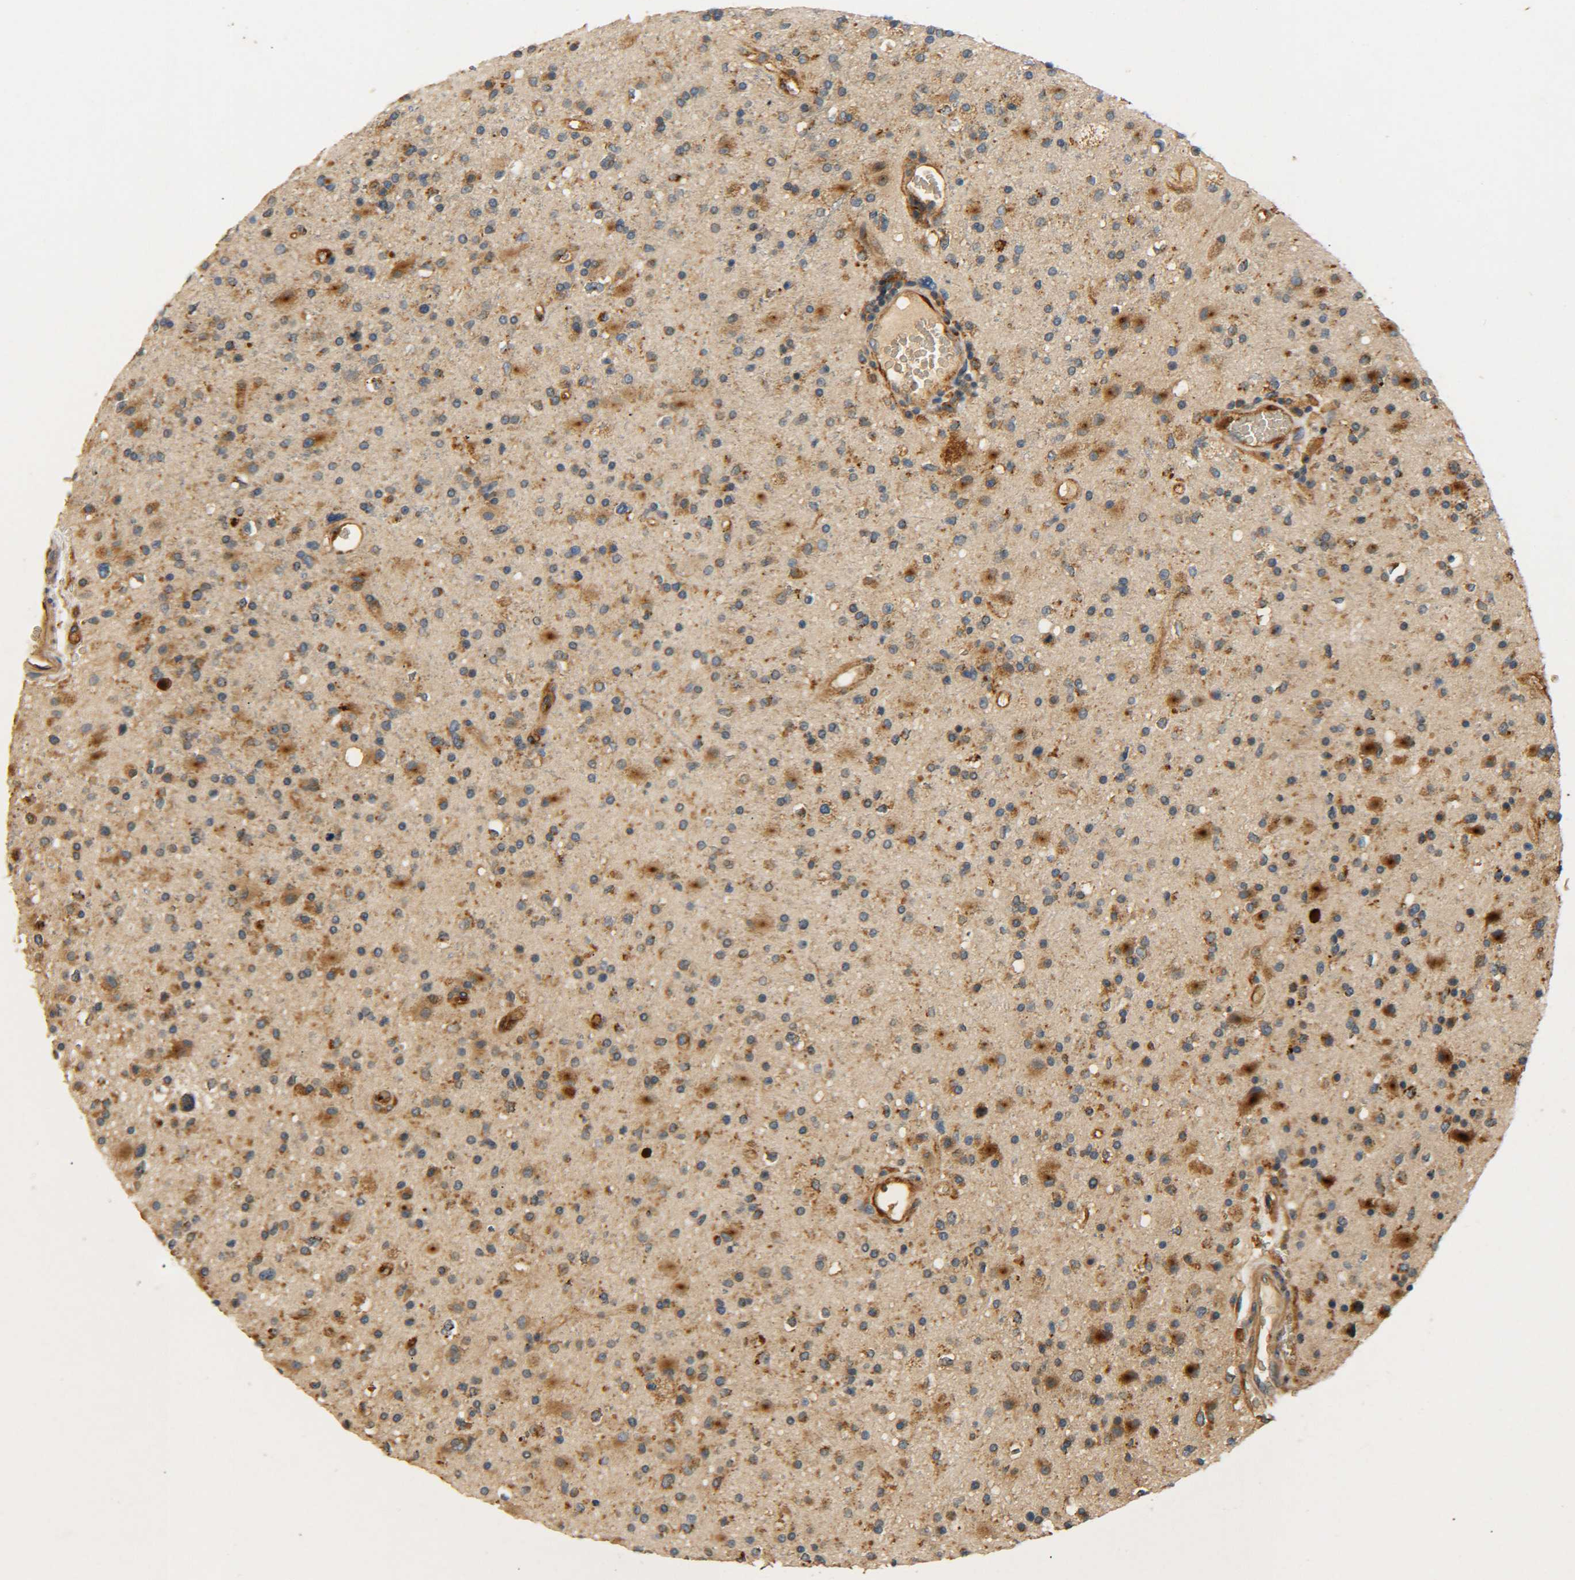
{"staining": {"intensity": "moderate", "quantity": "25%-75%", "location": "cytoplasmic/membranous"}, "tissue": "glioma", "cell_type": "Tumor cells", "image_type": "cancer", "snomed": [{"axis": "morphology", "description": "Glioma, malignant, High grade"}, {"axis": "topography", "description": "Brain"}], "caption": "Malignant glioma (high-grade) stained with DAB (3,3'-diaminobenzidine) immunohistochemistry (IHC) exhibits medium levels of moderate cytoplasmic/membranous positivity in approximately 25%-75% of tumor cells. (Stains: DAB in brown, nuclei in blue, Microscopy: brightfield microscopy at high magnification).", "gene": "LRCH3", "patient": {"sex": "male", "age": 33}}